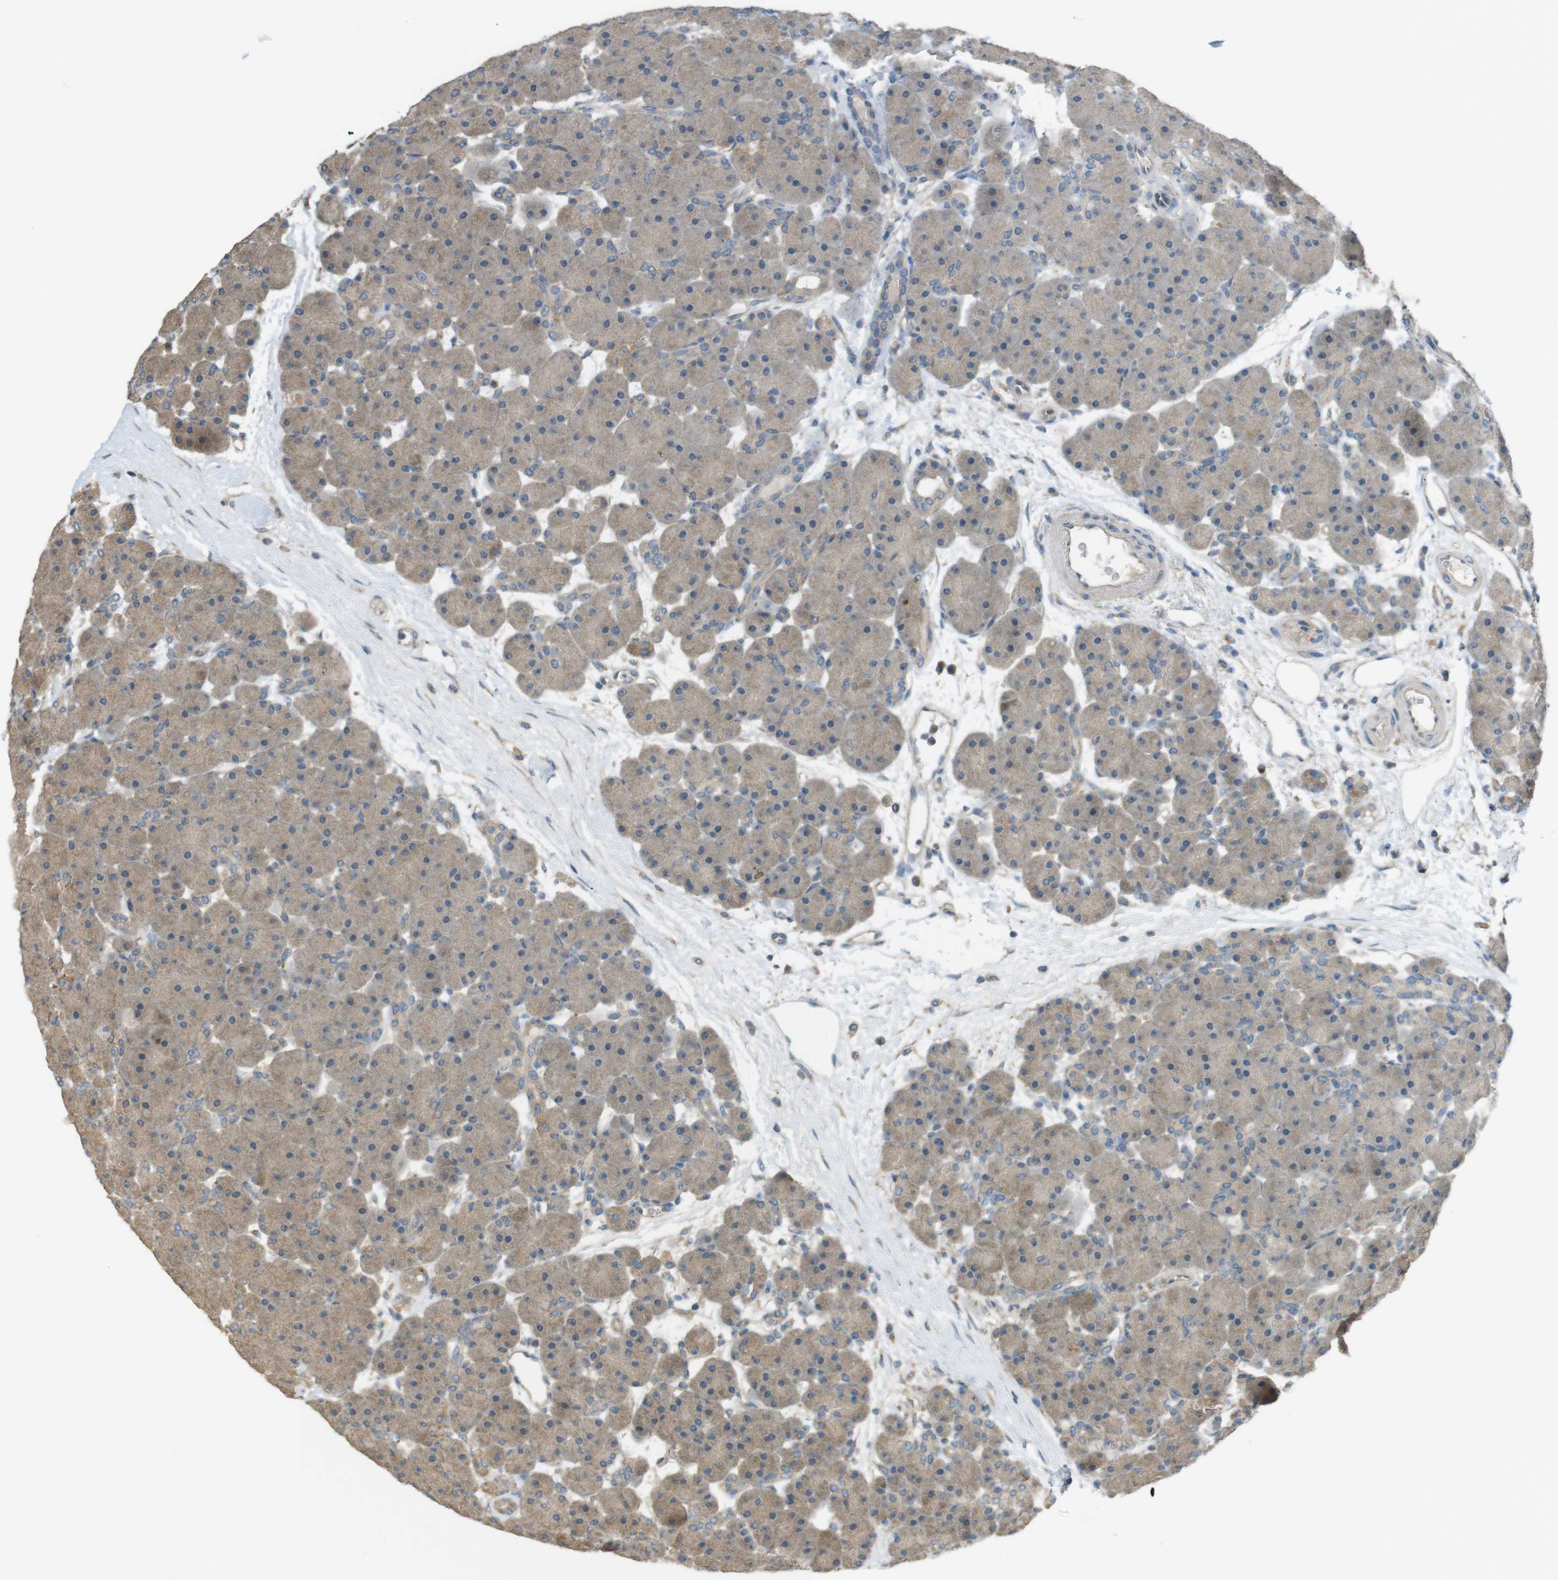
{"staining": {"intensity": "weak", "quantity": "<25%", "location": "cytoplasmic/membranous"}, "tissue": "pancreas", "cell_type": "Exocrine glandular cells", "image_type": "normal", "snomed": [{"axis": "morphology", "description": "Normal tissue, NOS"}, {"axis": "topography", "description": "Pancreas"}], "caption": "Immunohistochemistry histopathology image of unremarkable pancreas: pancreas stained with DAB (3,3'-diaminobenzidine) reveals no significant protein staining in exocrine glandular cells.", "gene": "ZDHHC20", "patient": {"sex": "male", "age": 66}}